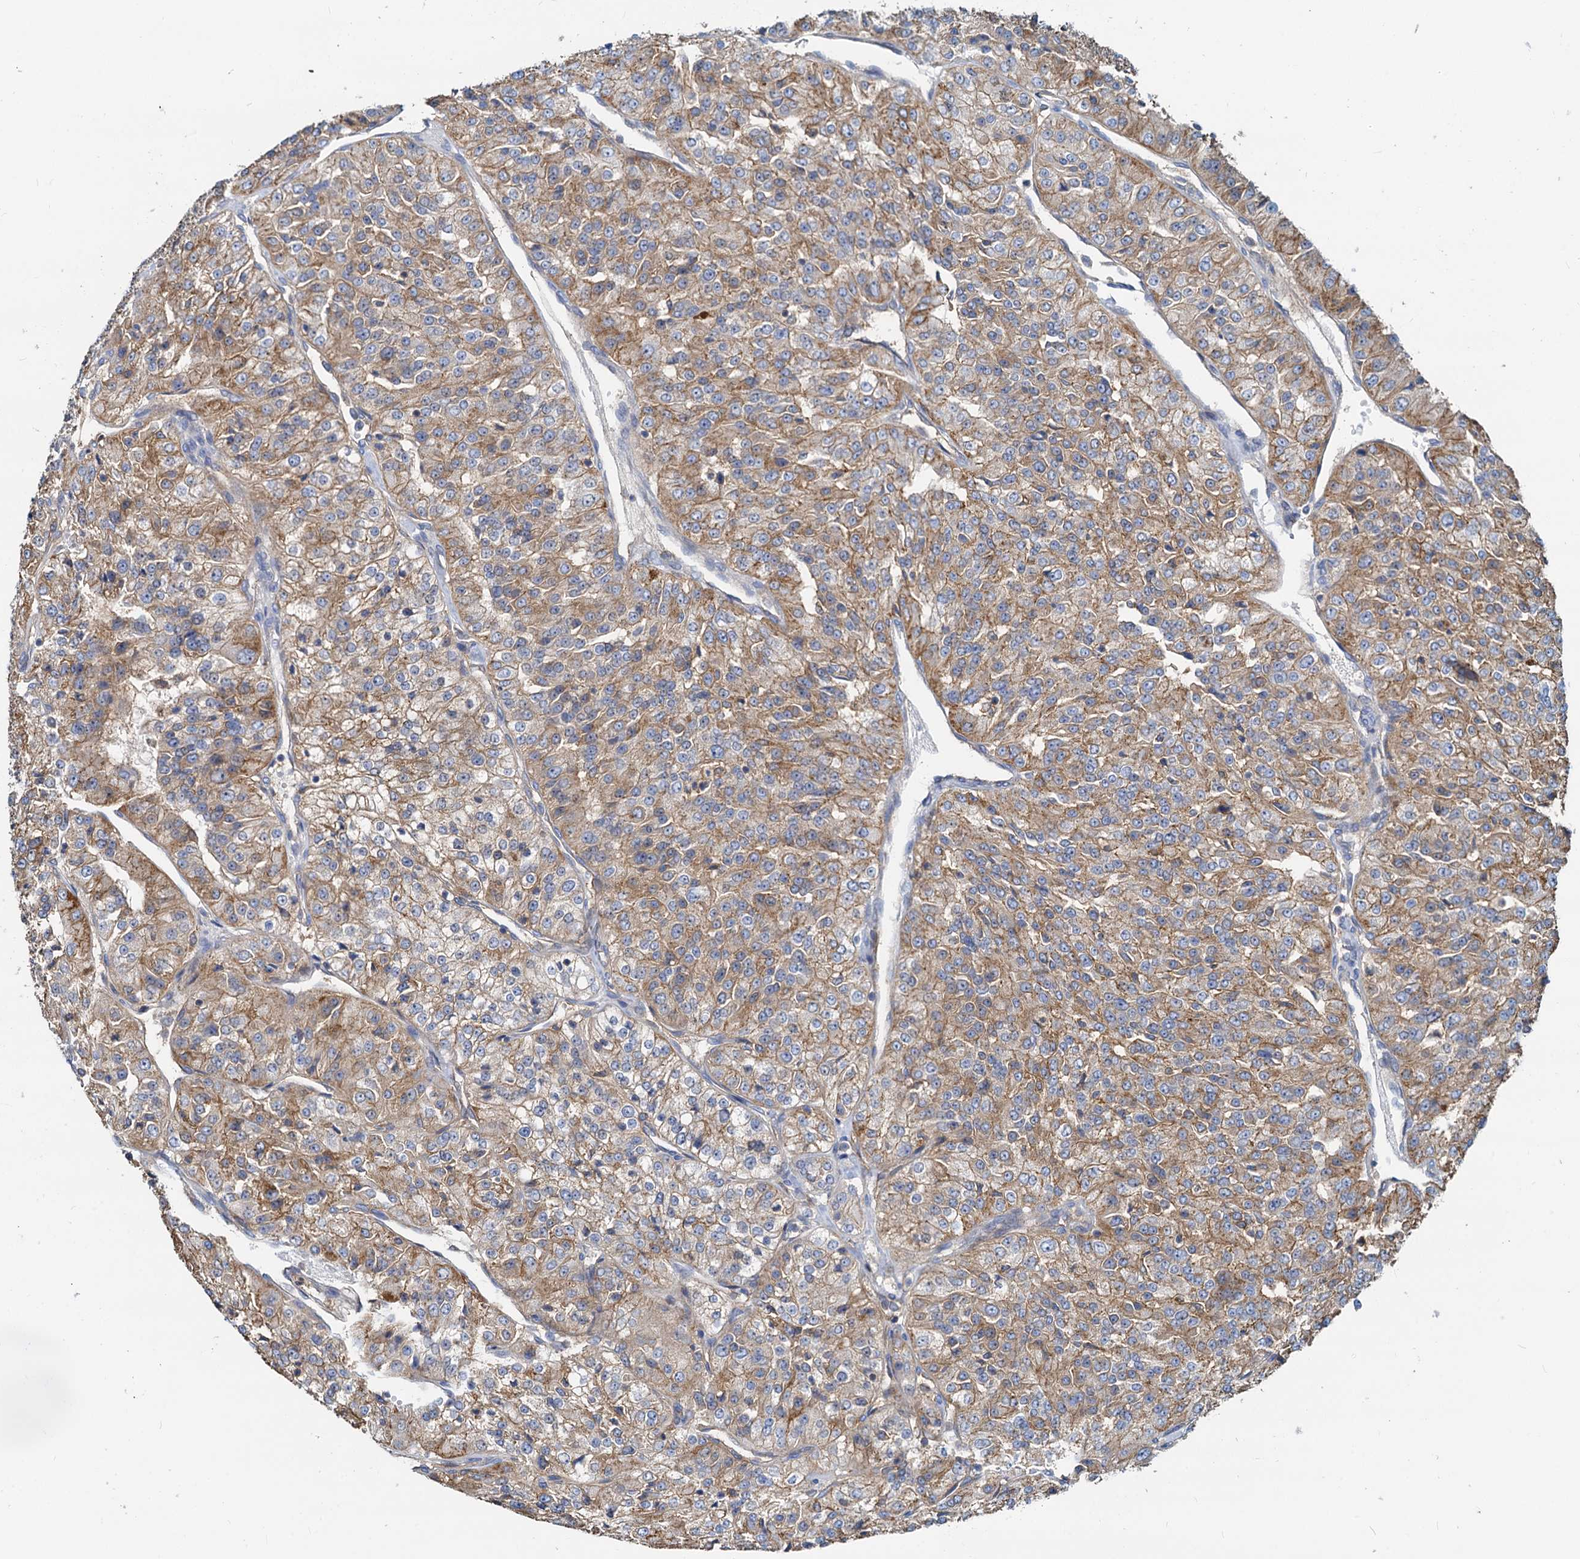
{"staining": {"intensity": "moderate", "quantity": ">75%", "location": "cytoplasmic/membranous"}, "tissue": "renal cancer", "cell_type": "Tumor cells", "image_type": "cancer", "snomed": [{"axis": "morphology", "description": "Adenocarcinoma, NOS"}, {"axis": "topography", "description": "Kidney"}], "caption": "Immunohistochemistry image of renal cancer (adenocarcinoma) stained for a protein (brown), which displays medium levels of moderate cytoplasmic/membranous expression in approximately >75% of tumor cells.", "gene": "LNX2", "patient": {"sex": "female", "age": 63}}